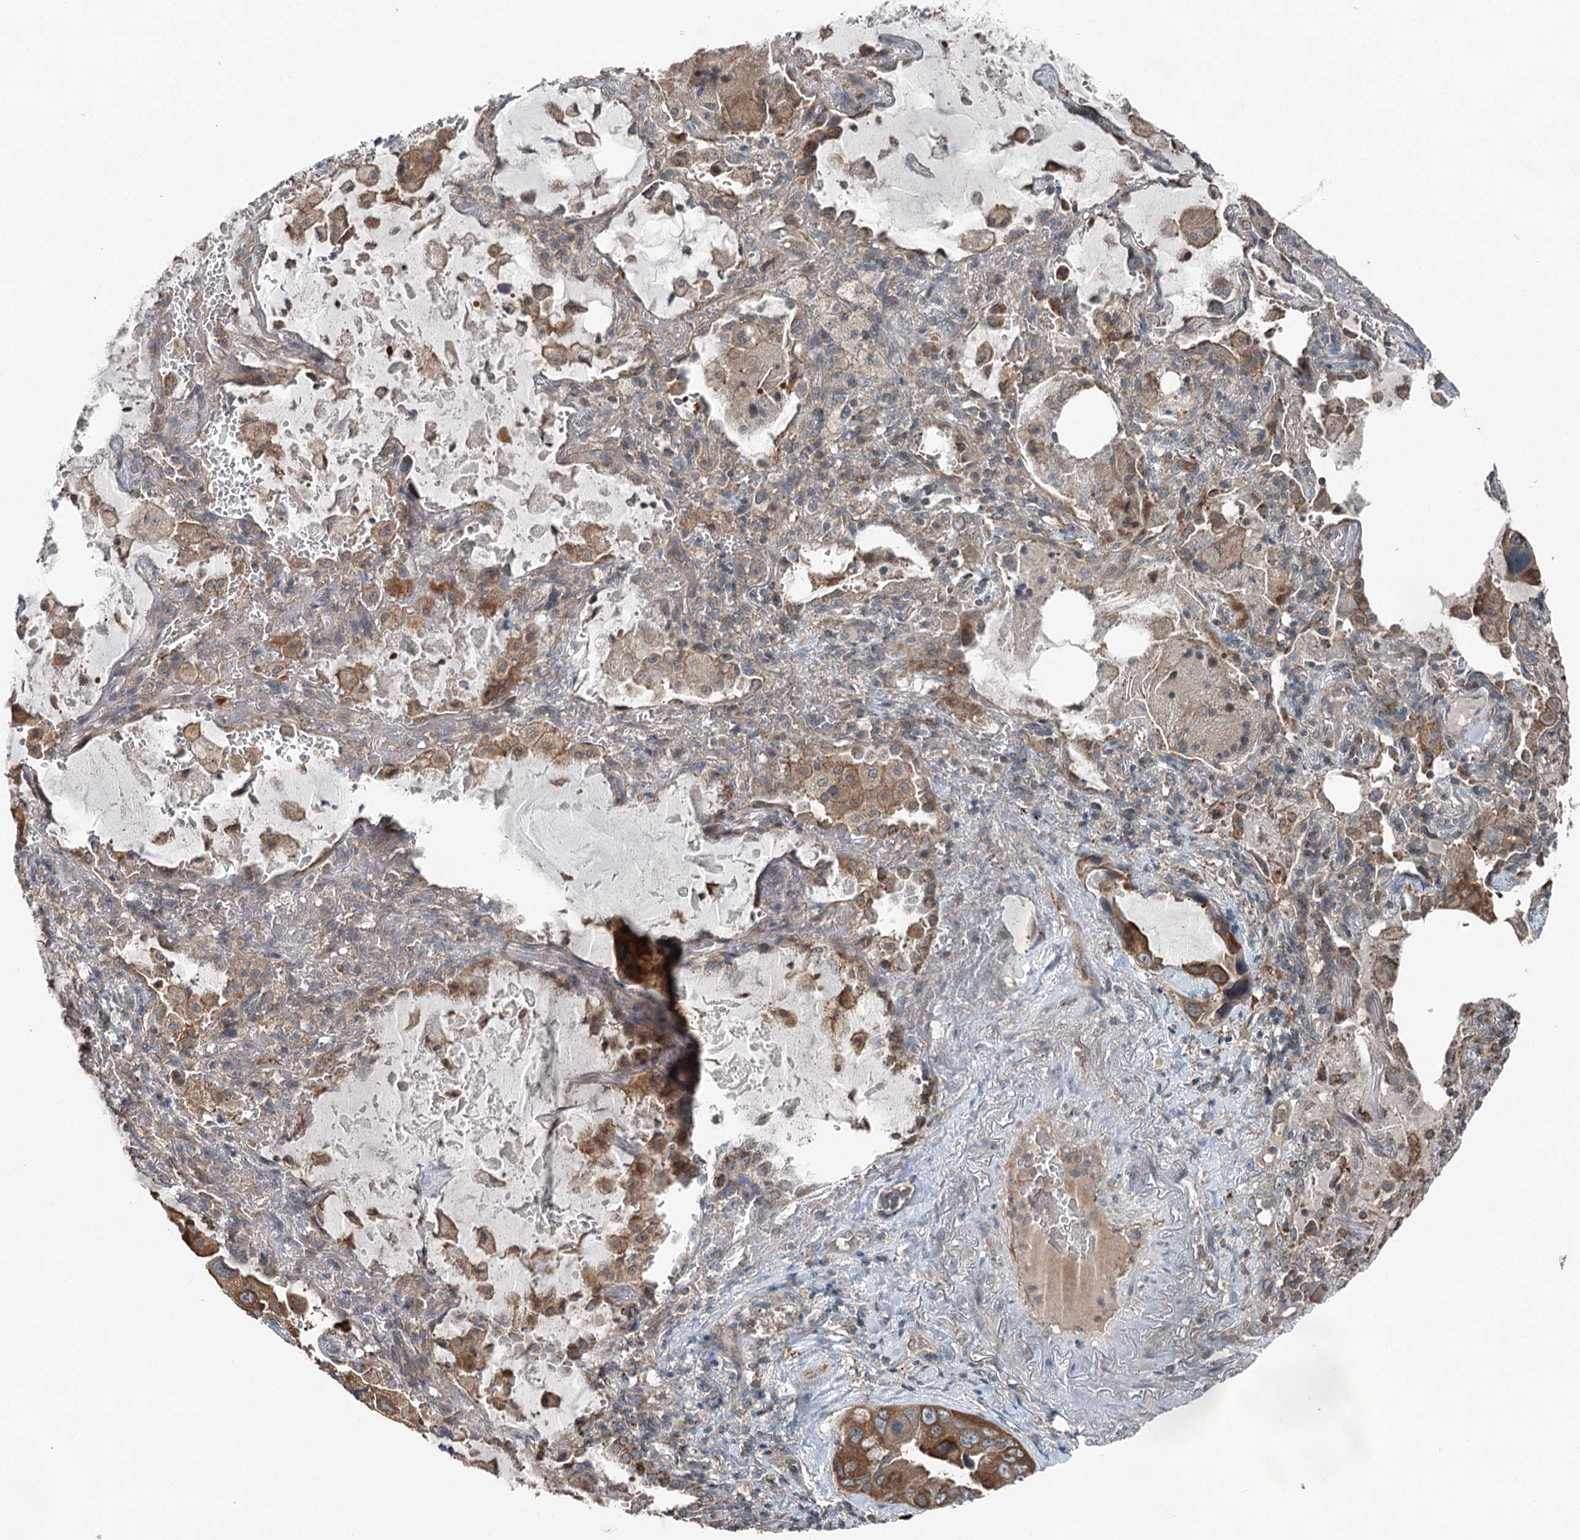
{"staining": {"intensity": "moderate", "quantity": ">75%", "location": "cytoplasmic/membranous"}, "tissue": "lung cancer", "cell_type": "Tumor cells", "image_type": "cancer", "snomed": [{"axis": "morphology", "description": "Squamous cell carcinoma, NOS"}, {"axis": "topography", "description": "Lung"}], "caption": "Immunohistochemistry (IHC) photomicrograph of neoplastic tissue: human lung squamous cell carcinoma stained using immunohistochemistry (IHC) demonstrates medium levels of moderate protein expression localized specifically in the cytoplasmic/membranous of tumor cells, appearing as a cytoplasmic/membranous brown color.", "gene": "SKIC3", "patient": {"sex": "female", "age": 73}}